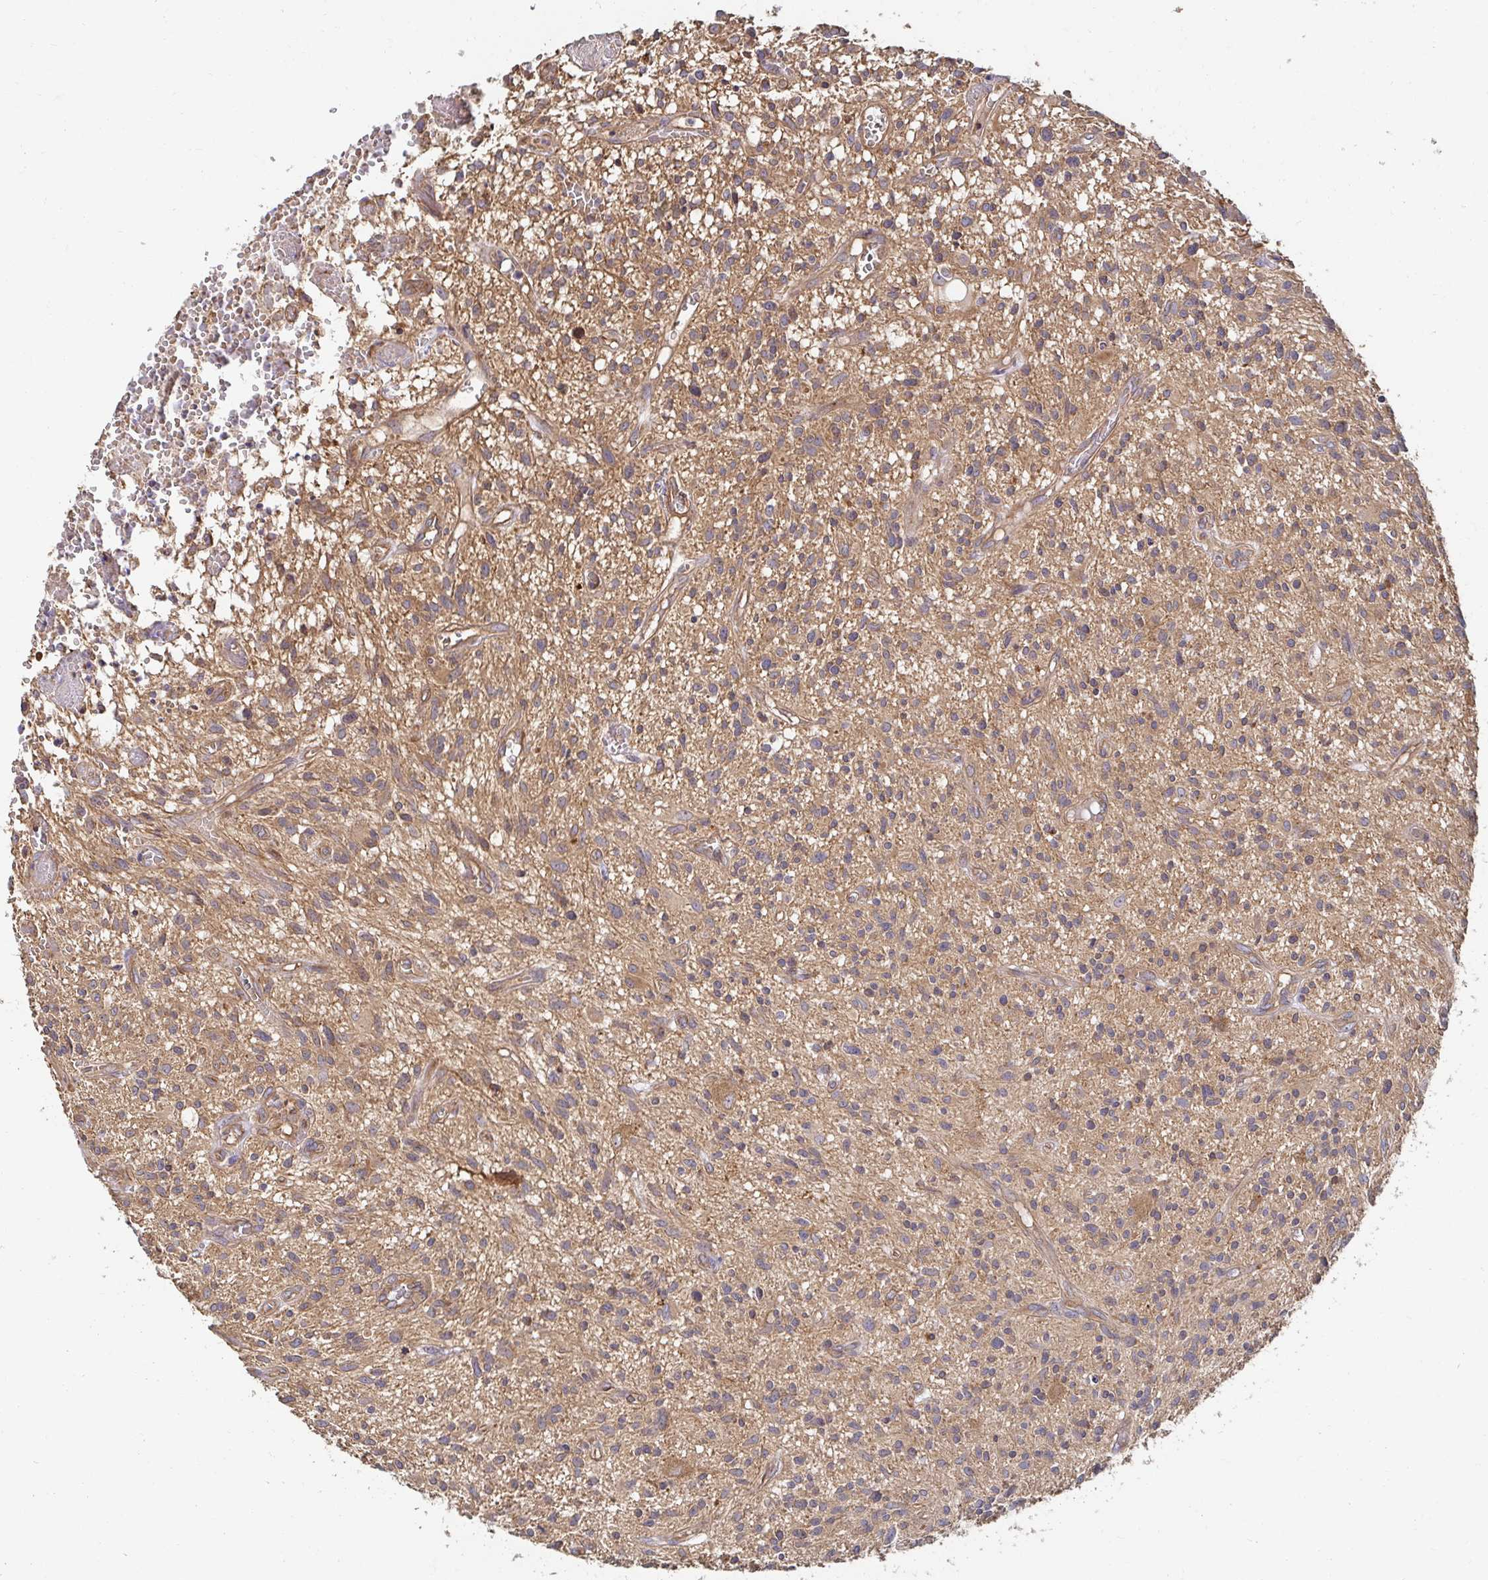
{"staining": {"intensity": "moderate", "quantity": ">75%", "location": "cytoplasmic/membranous"}, "tissue": "glioma", "cell_type": "Tumor cells", "image_type": "cancer", "snomed": [{"axis": "morphology", "description": "Glioma, malignant, High grade"}, {"axis": "topography", "description": "Brain"}], "caption": "Malignant glioma (high-grade) stained with a protein marker displays moderate staining in tumor cells.", "gene": "APBB1", "patient": {"sex": "male", "age": 75}}